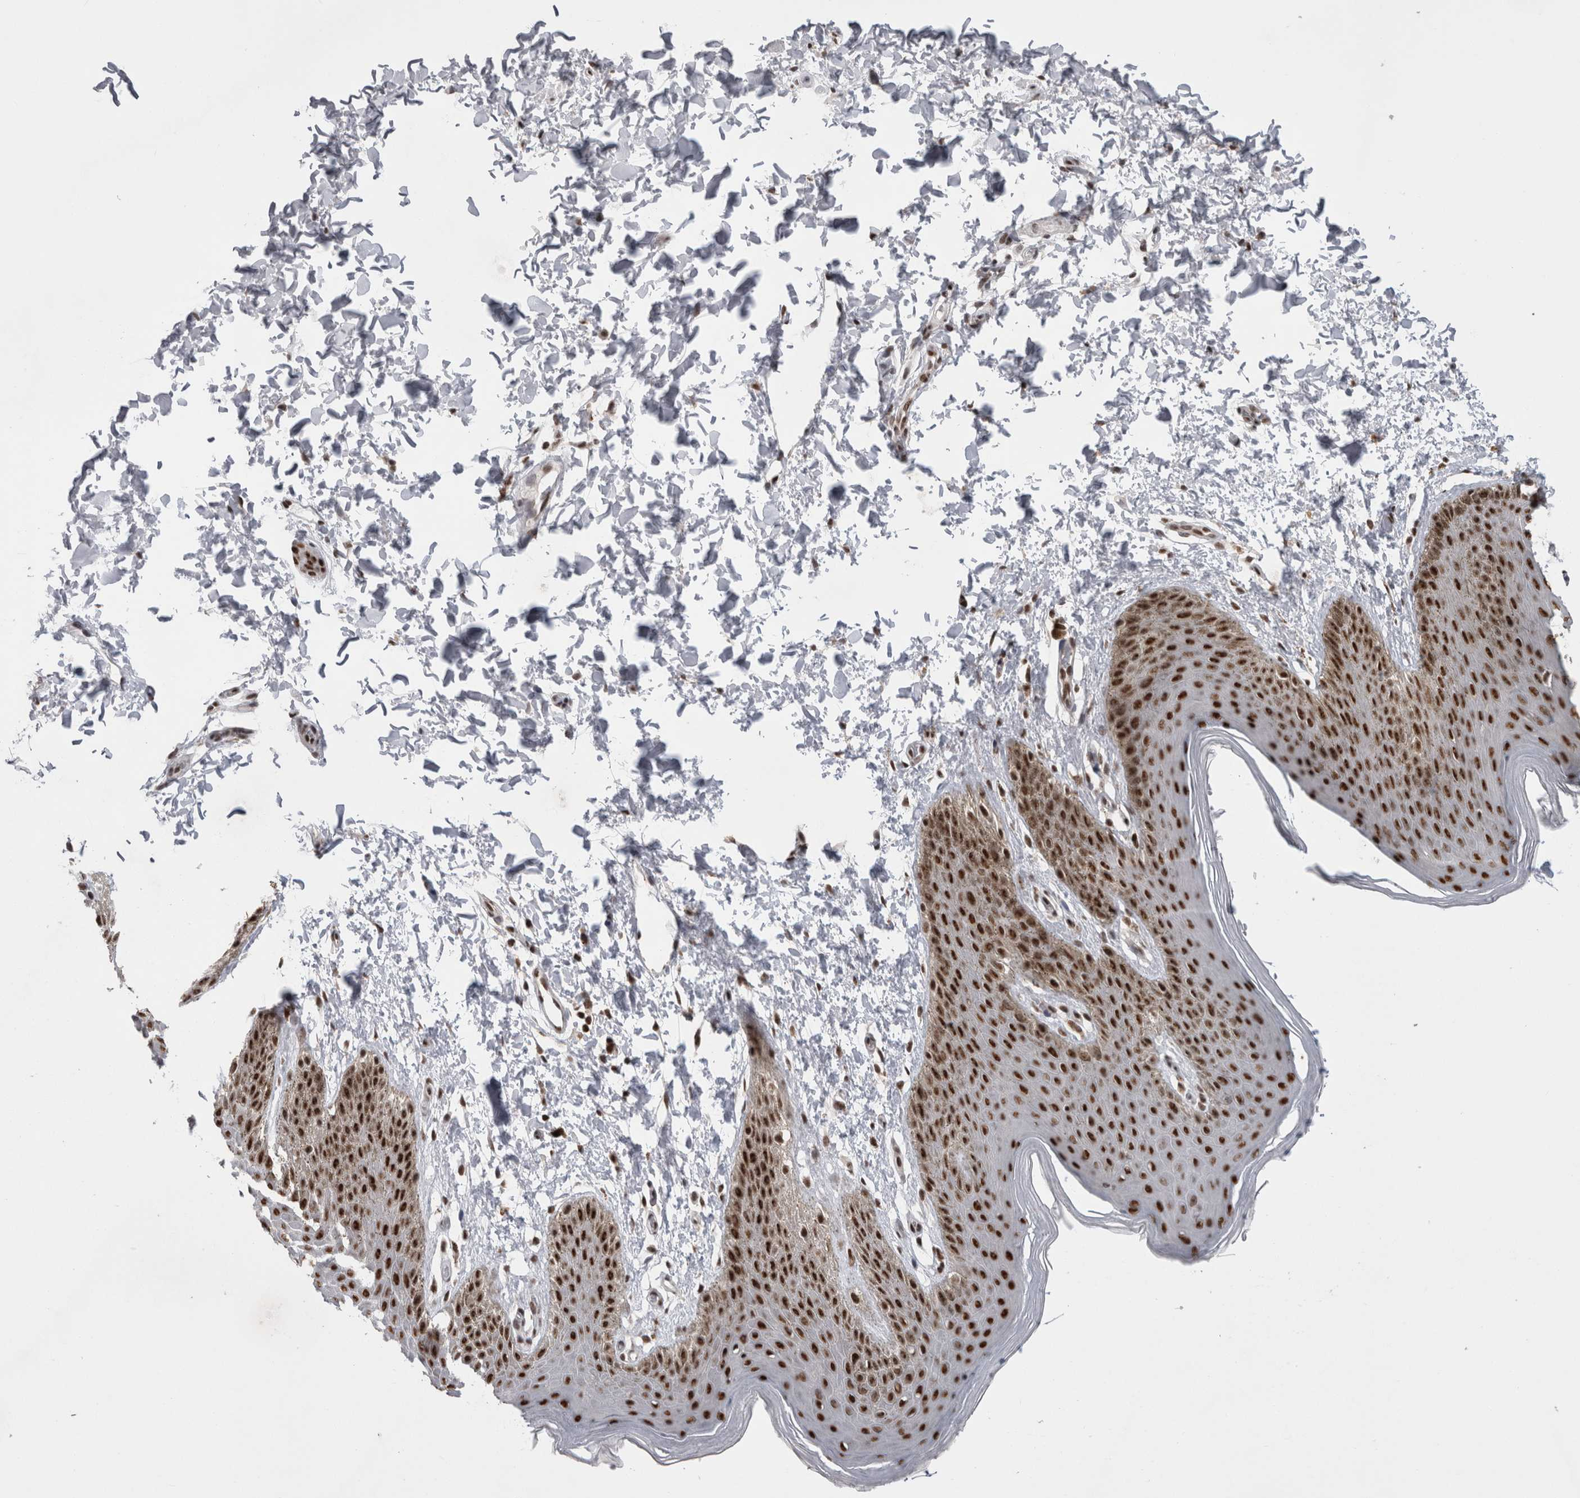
{"staining": {"intensity": "strong", "quantity": ">75%", "location": "nuclear"}, "tissue": "skin", "cell_type": "Epidermal cells", "image_type": "normal", "snomed": [{"axis": "morphology", "description": "Normal tissue, NOS"}, {"axis": "topography", "description": "Anal"}, {"axis": "topography", "description": "Peripheral nerve tissue"}], "caption": "Skin stained with a brown dye displays strong nuclear positive positivity in about >75% of epidermal cells.", "gene": "CDK11A", "patient": {"sex": "male", "age": 44}}